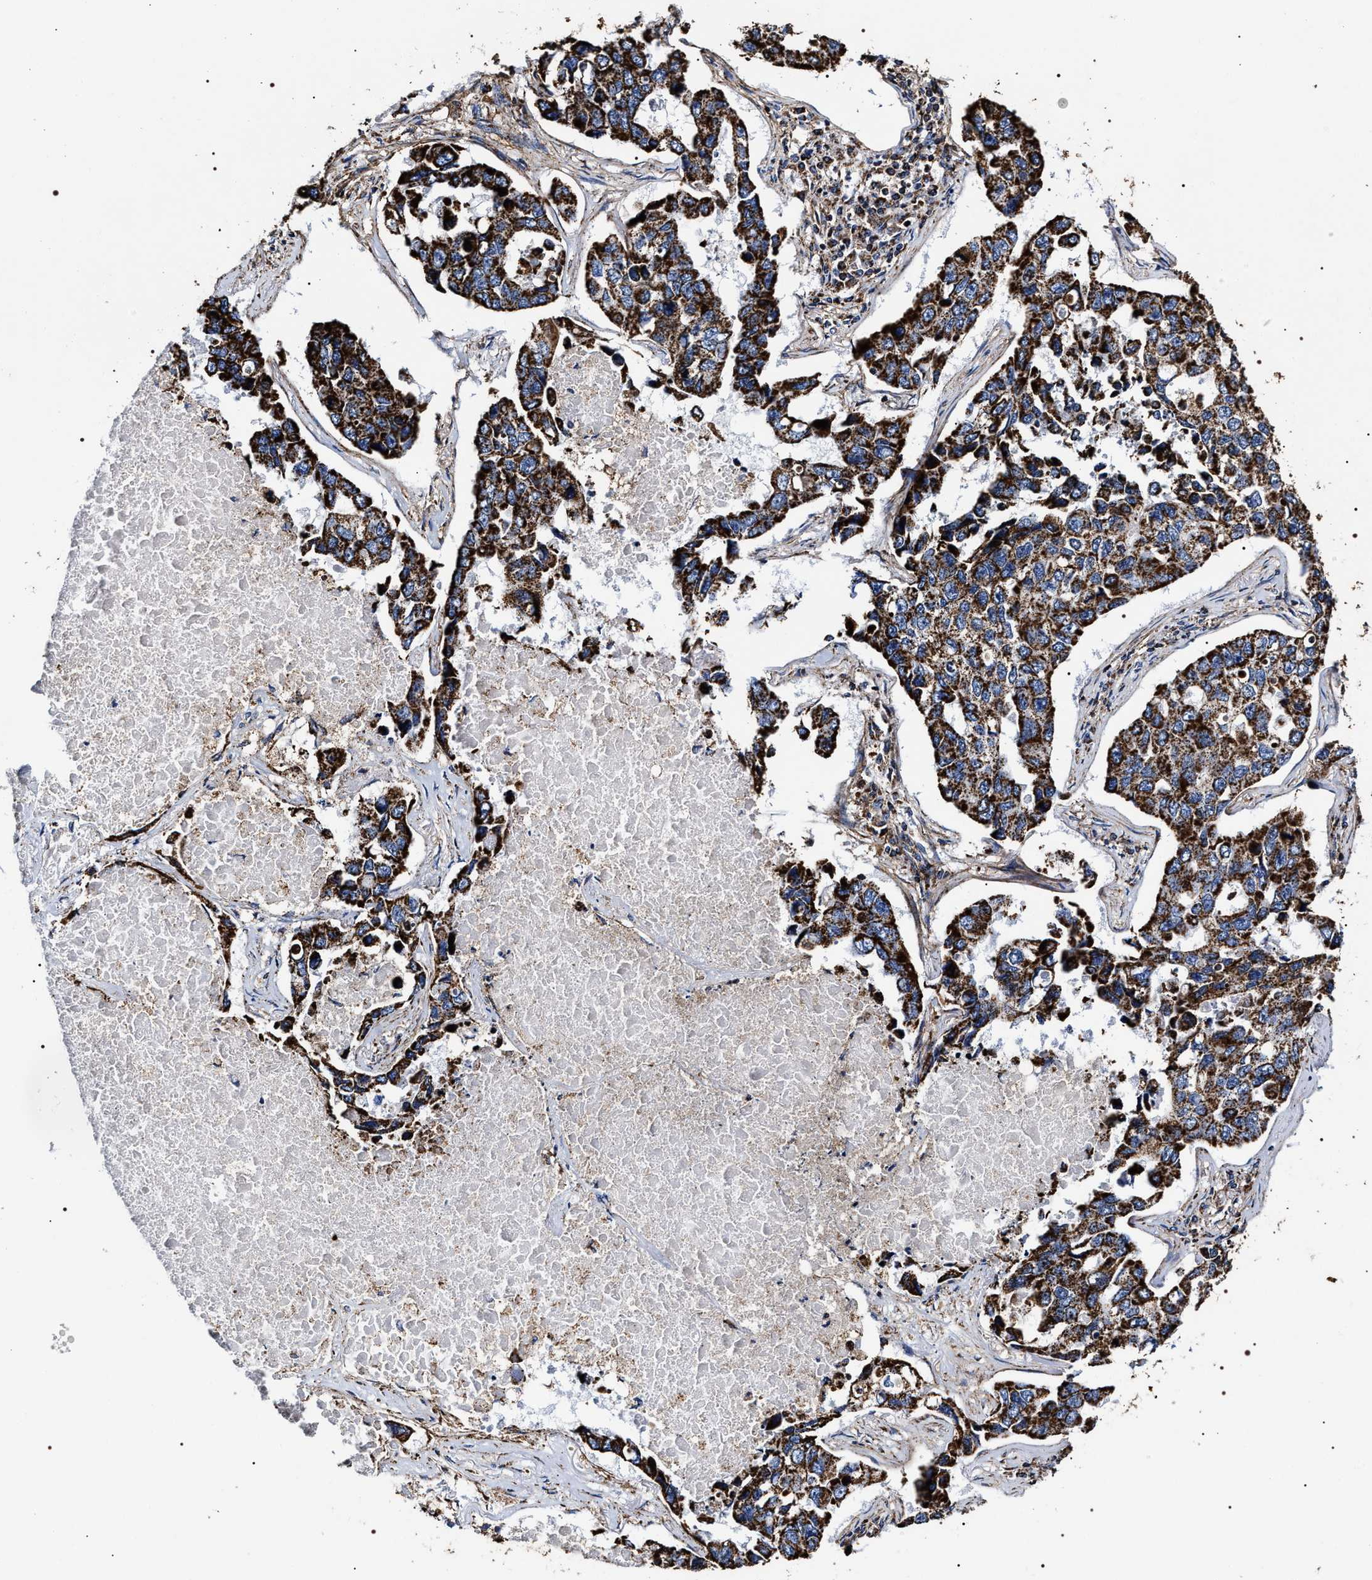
{"staining": {"intensity": "strong", "quantity": ">75%", "location": "cytoplasmic/membranous"}, "tissue": "lung cancer", "cell_type": "Tumor cells", "image_type": "cancer", "snomed": [{"axis": "morphology", "description": "Adenocarcinoma, NOS"}, {"axis": "topography", "description": "Lung"}], "caption": "Immunohistochemistry histopathology image of human lung cancer stained for a protein (brown), which demonstrates high levels of strong cytoplasmic/membranous staining in approximately >75% of tumor cells.", "gene": "COG5", "patient": {"sex": "male", "age": 64}}